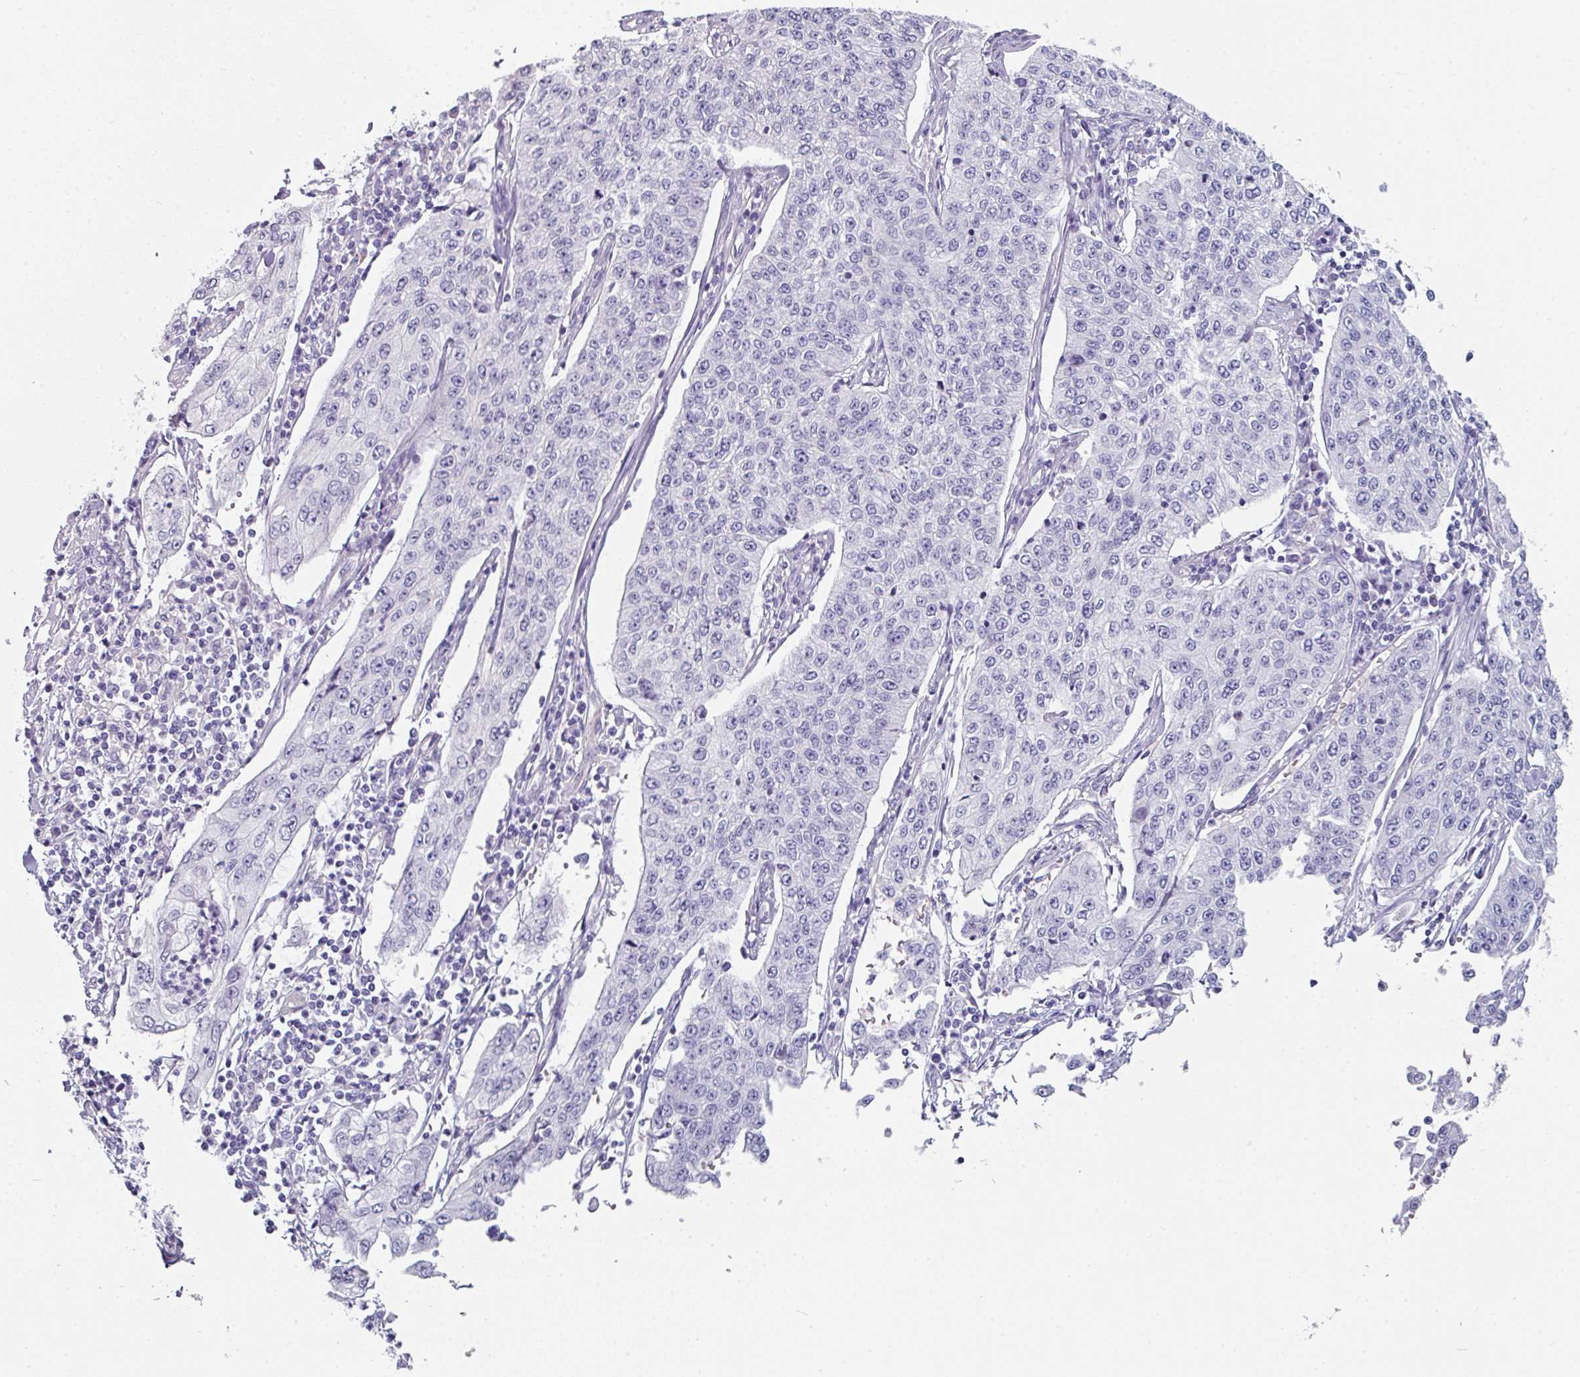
{"staining": {"intensity": "negative", "quantity": "none", "location": "none"}, "tissue": "cervical cancer", "cell_type": "Tumor cells", "image_type": "cancer", "snomed": [{"axis": "morphology", "description": "Squamous cell carcinoma, NOS"}, {"axis": "topography", "description": "Cervix"}], "caption": "Immunohistochemical staining of cervical cancer (squamous cell carcinoma) shows no significant expression in tumor cells.", "gene": "SLC17A7", "patient": {"sex": "female", "age": 35}}